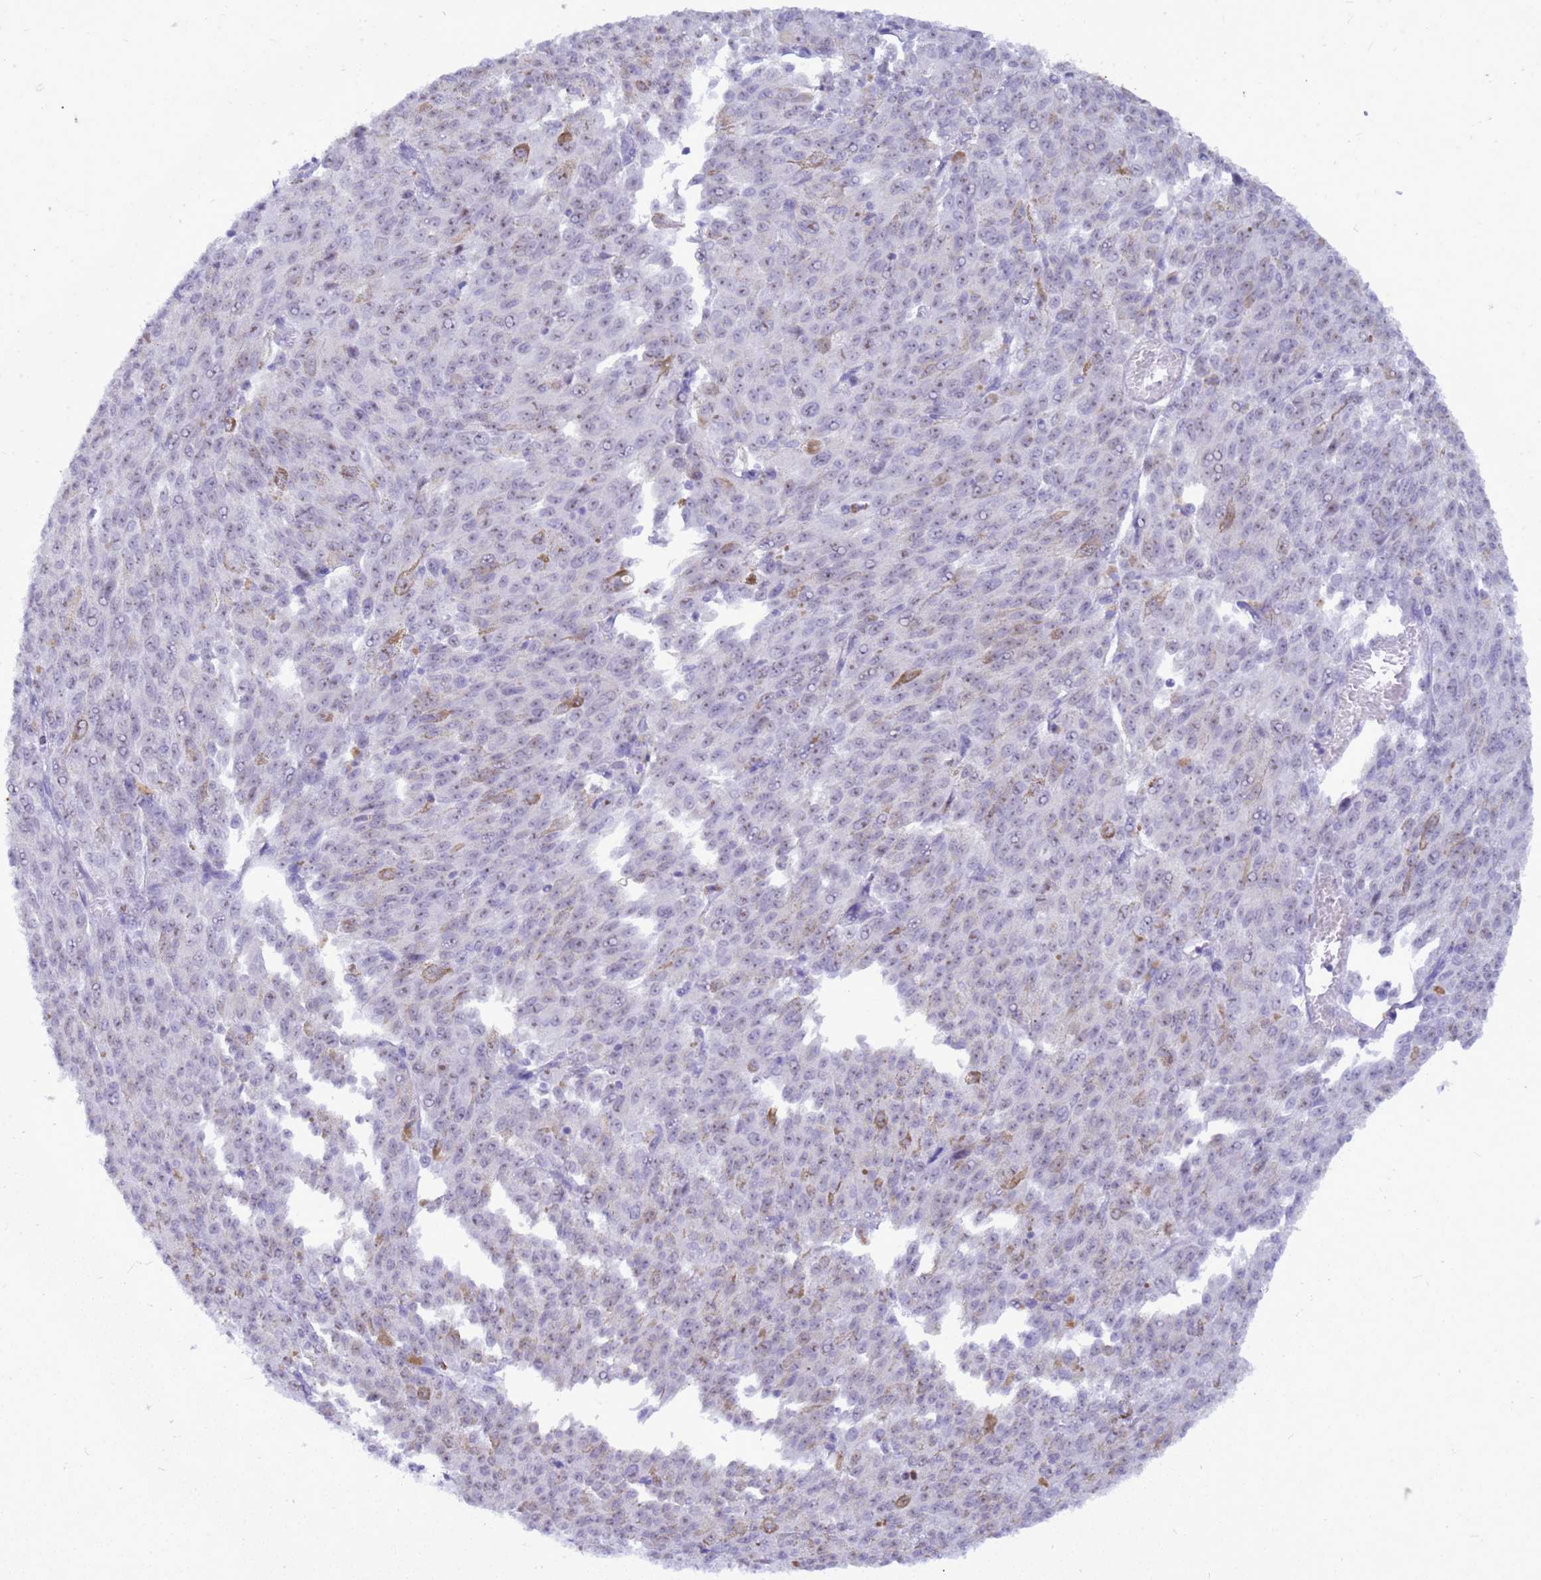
{"staining": {"intensity": "negative", "quantity": "none", "location": "none"}, "tissue": "melanoma", "cell_type": "Tumor cells", "image_type": "cancer", "snomed": [{"axis": "morphology", "description": "Malignant melanoma, NOS"}, {"axis": "topography", "description": "Skin"}], "caption": "Immunohistochemistry (IHC) histopathology image of human melanoma stained for a protein (brown), which shows no positivity in tumor cells.", "gene": "DMRTC2", "patient": {"sex": "female", "age": 52}}